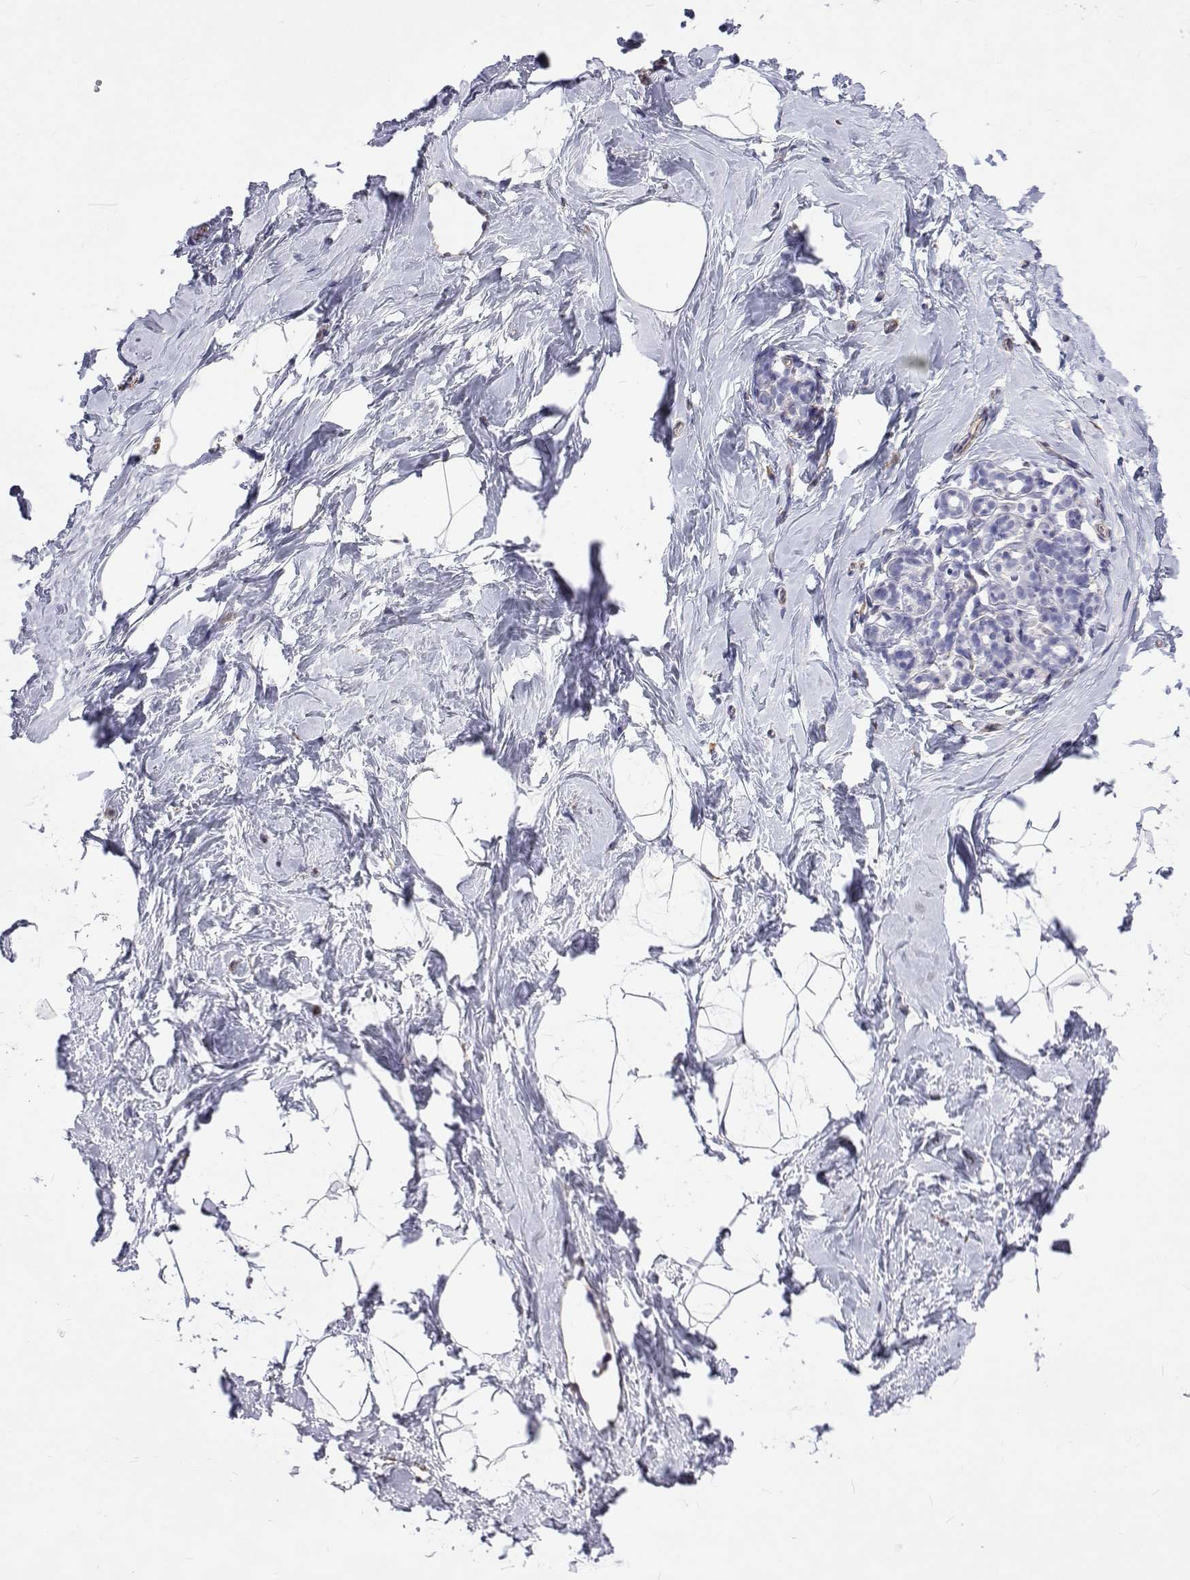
{"staining": {"intensity": "negative", "quantity": "none", "location": "none"}, "tissue": "breast", "cell_type": "Adipocytes", "image_type": "normal", "snomed": [{"axis": "morphology", "description": "Normal tissue, NOS"}, {"axis": "topography", "description": "Breast"}], "caption": "High magnification brightfield microscopy of benign breast stained with DAB (3,3'-diaminobenzidine) (brown) and counterstained with hematoxylin (blue): adipocytes show no significant staining. (DAB IHC with hematoxylin counter stain).", "gene": "OPRPN", "patient": {"sex": "female", "age": 32}}